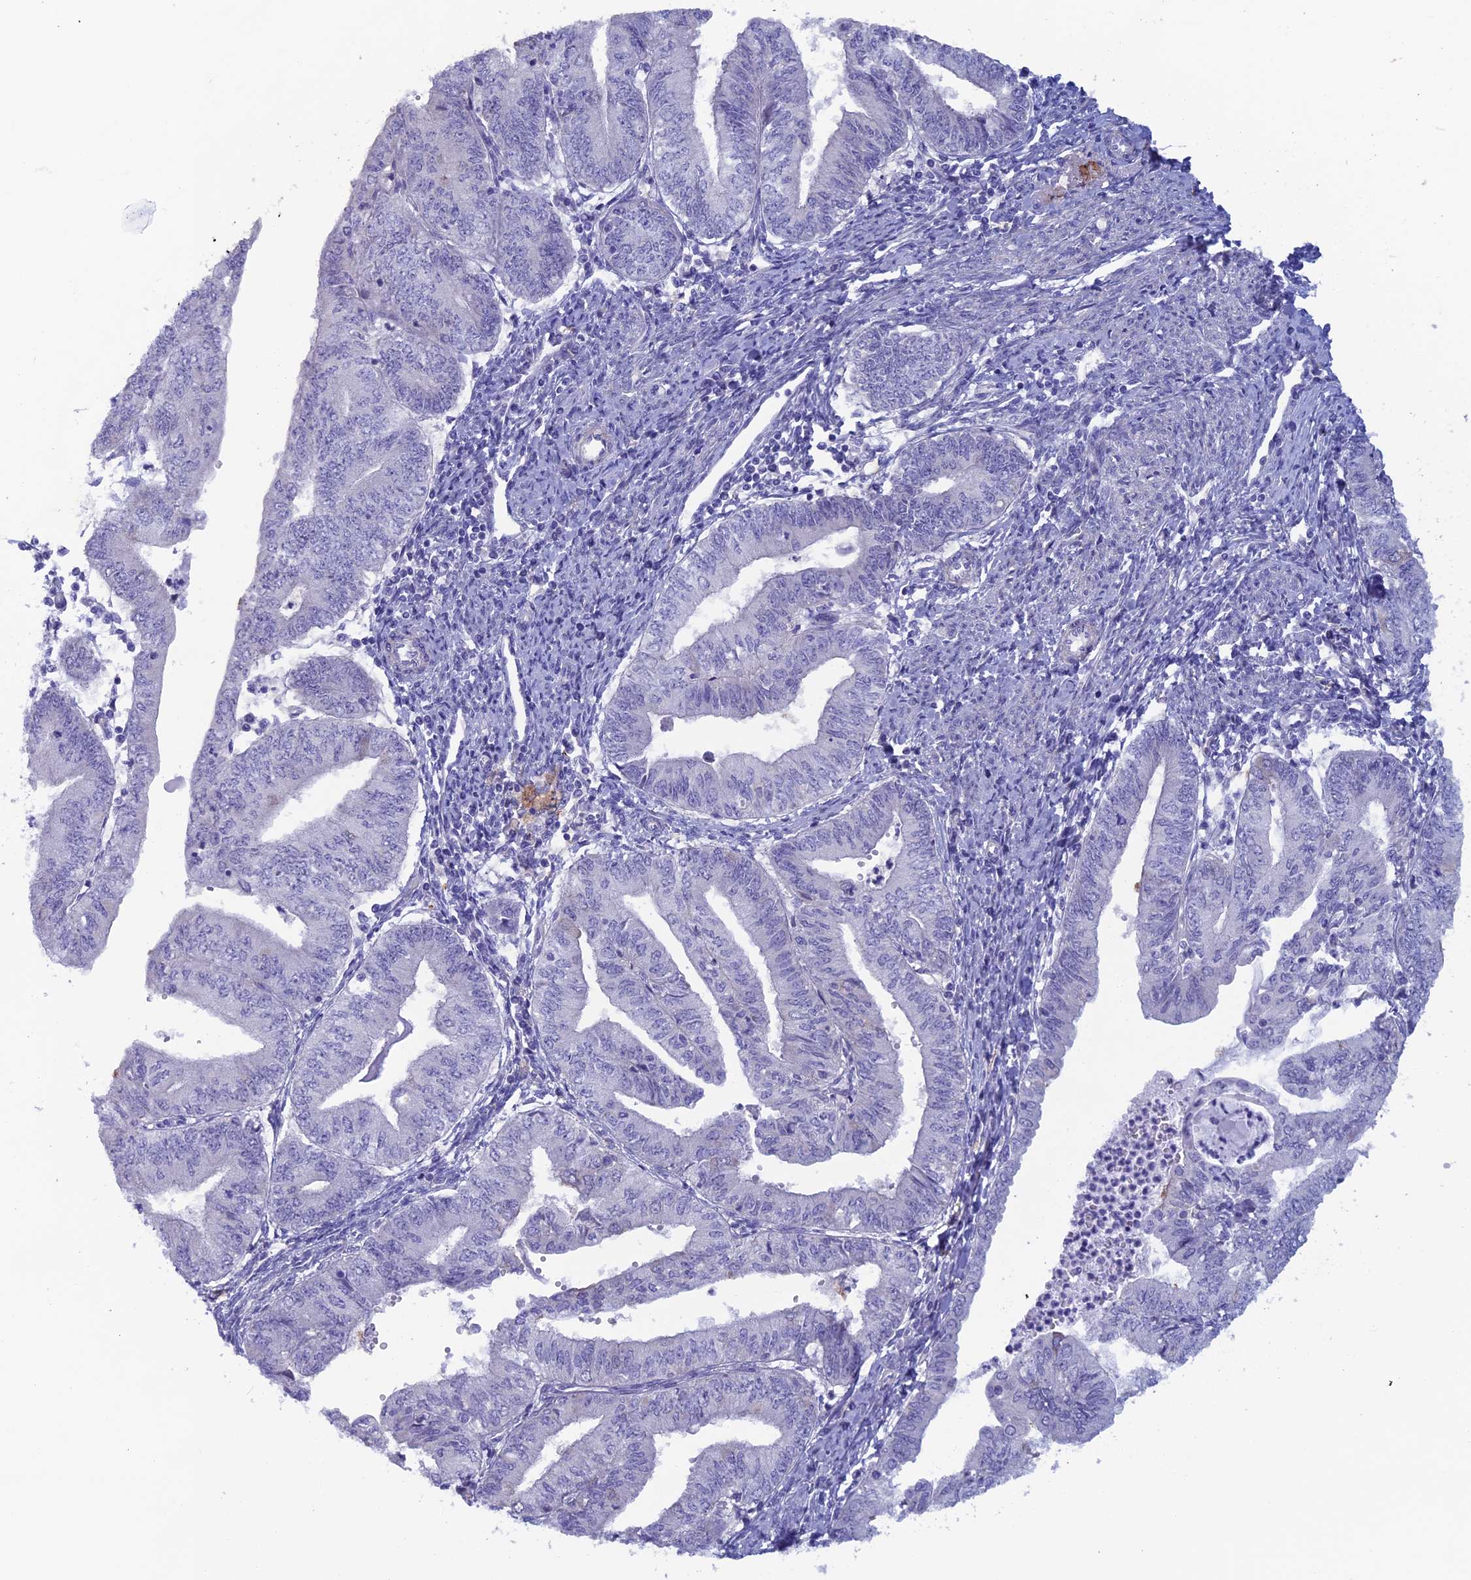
{"staining": {"intensity": "negative", "quantity": "none", "location": "none"}, "tissue": "endometrial cancer", "cell_type": "Tumor cells", "image_type": "cancer", "snomed": [{"axis": "morphology", "description": "Adenocarcinoma, NOS"}, {"axis": "topography", "description": "Endometrium"}], "caption": "Tumor cells show no significant protein positivity in endometrial cancer (adenocarcinoma).", "gene": "CNOT6L", "patient": {"sex": "female", "age": 66}}